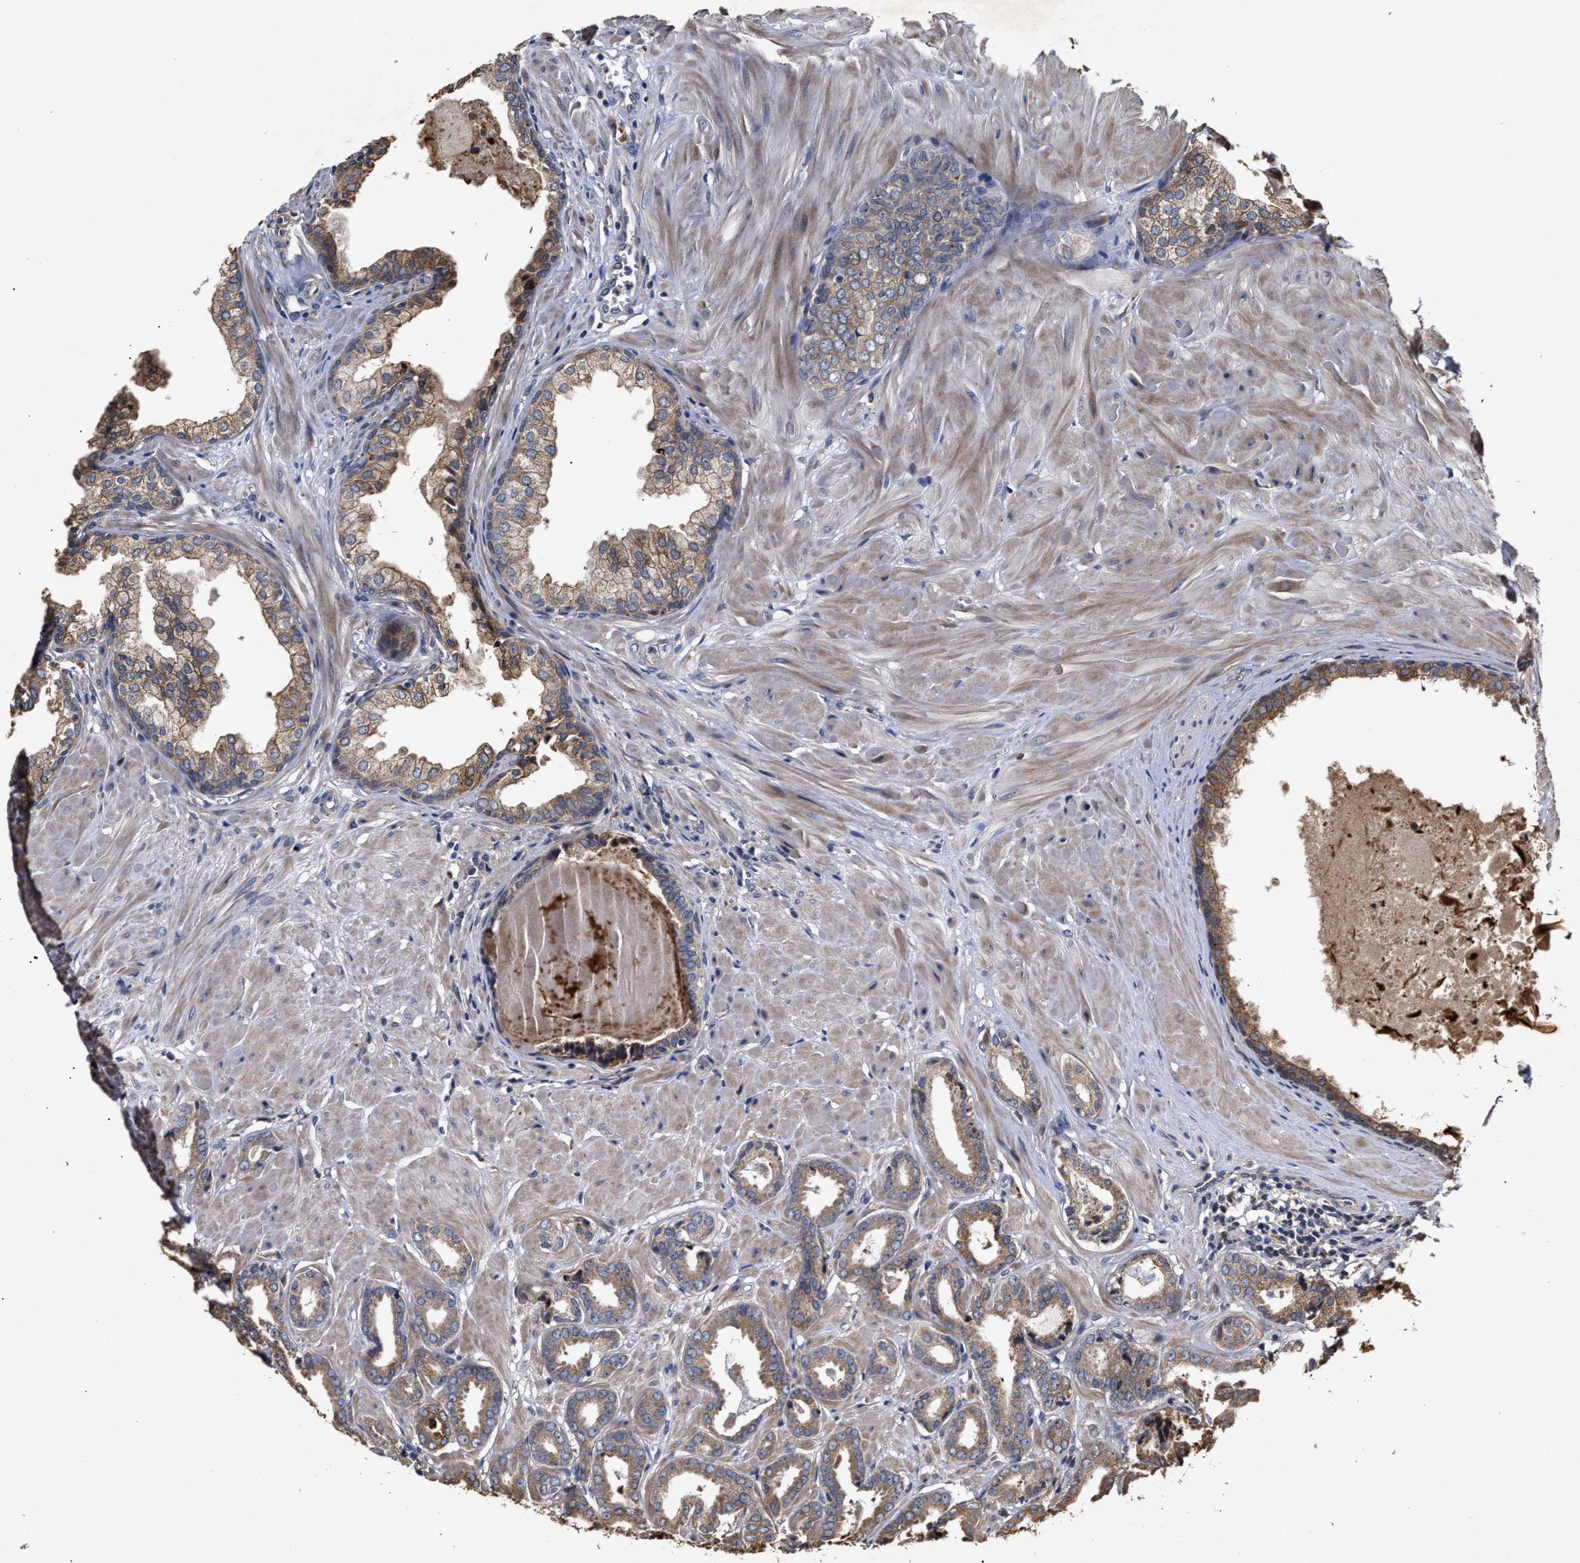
{"staining": {"intensity": "weak", "quantity": ">75%", "location": "cytoplasmic/membranous"}, "tissue": "prostate cancer", "cell_type": "Tumor cells", "image_type": "cancer", "snomed": [{"axis": "morphology", "description": "Adenocarcinoma, Low grade"}, {"axis": "topography", "description": "Prostate"}], "caption": "Tumor cells exhibit low levels of weak cytoplasmic/membranous staining in about >75% of cells in human prostate low-grade adenocarcinoma. The staining was performed using DAB (3,3'-diaminobenzidine) to visualize the protein expression in brown, while the nuclei were stained in blue with hematoxylin (Magnification: 20x).", "gene": "GOSR1", "patient": {"sex": "male", "age": 53}}